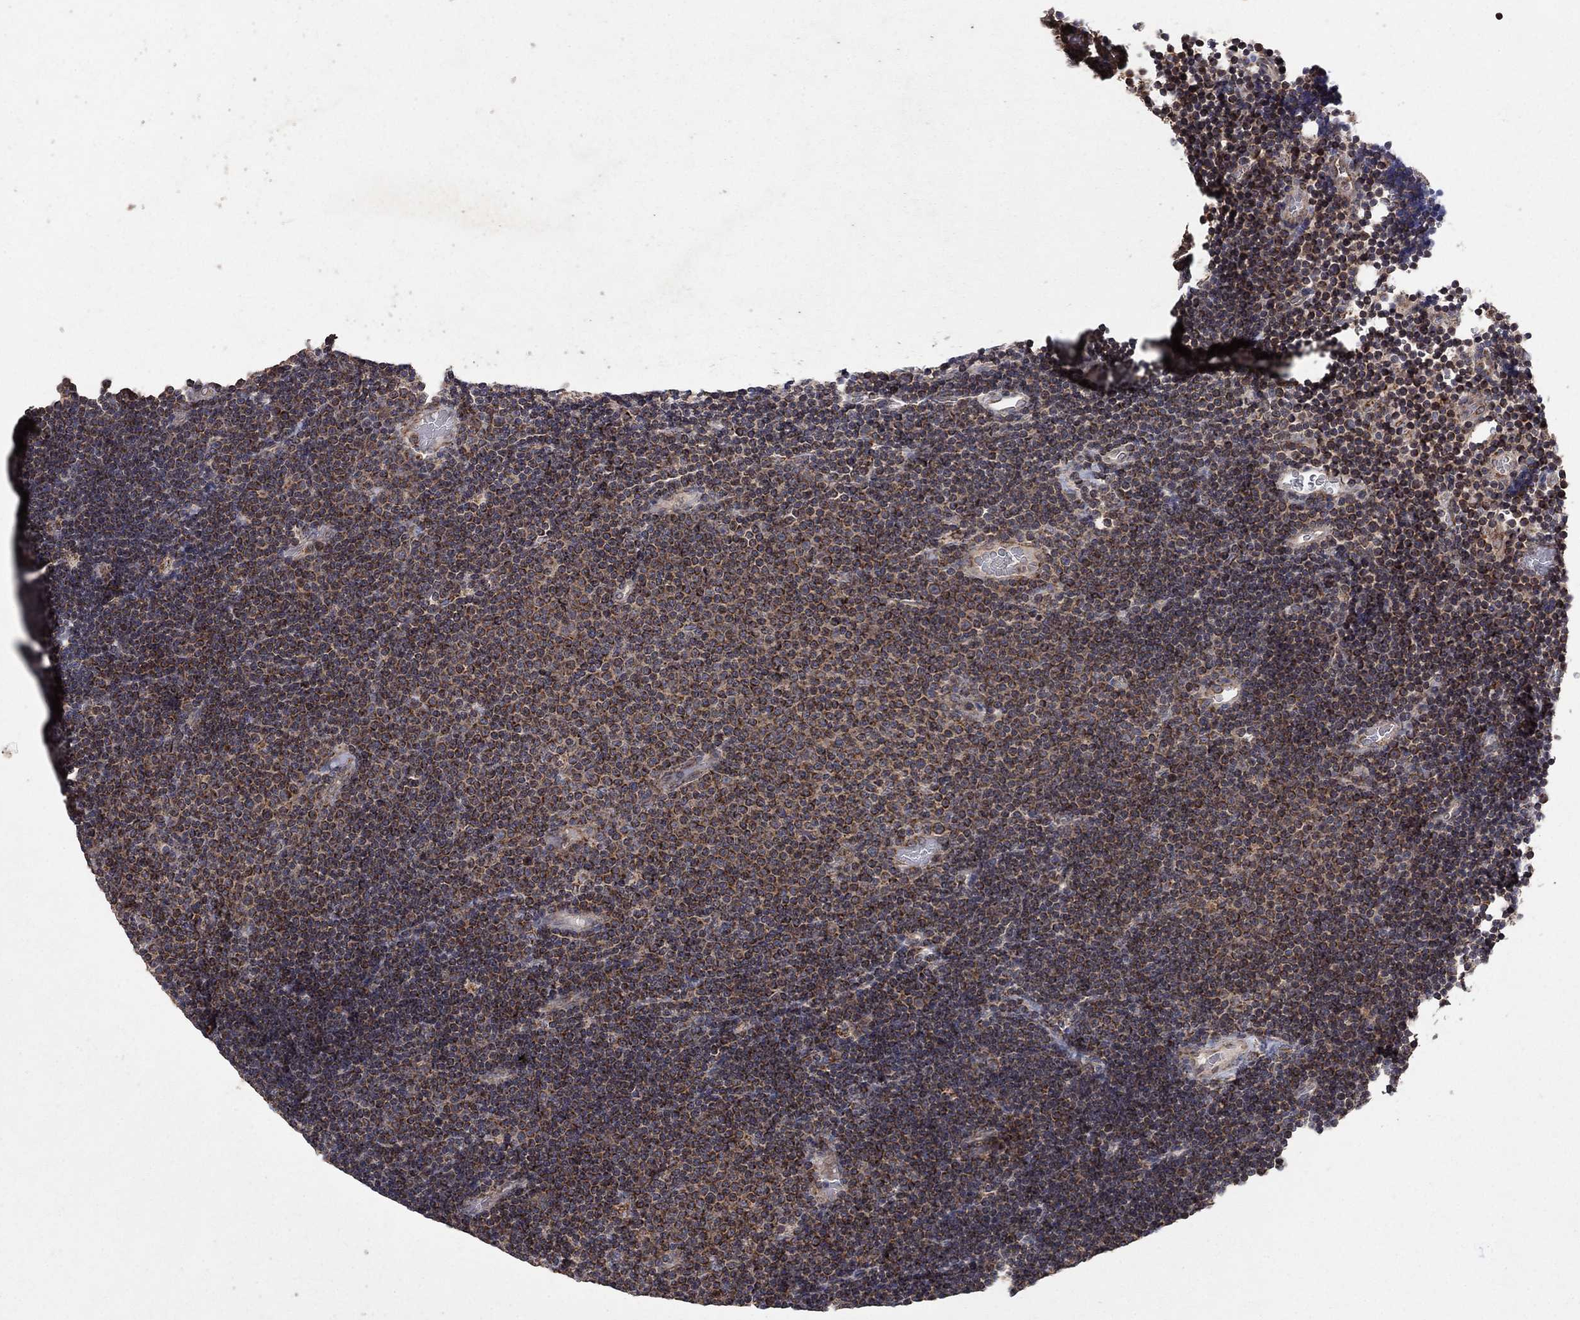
{"staining": {"intensity": "weak", "quantity": ">75%", "location": "cytoplasmic/membranous"}, "tissue": "lymphoma", "cell_type": "Tumor cells", "image_type": "cancer", "snomed": [{"axis": "morphology", "description": "Malignant lymphoma, non-Hodgkin's type, Low grade"}, {"axis": "topography", "description": "Brain"}], "caption": "A high-resolution image shows immunohistochemistry staining of lymphoma, which exhibits weak cytoplasmic/membranous positivity in about >75% of tumor cells.", "gene": "DPH1", "patient": {"sex": "female", "age": 66}}